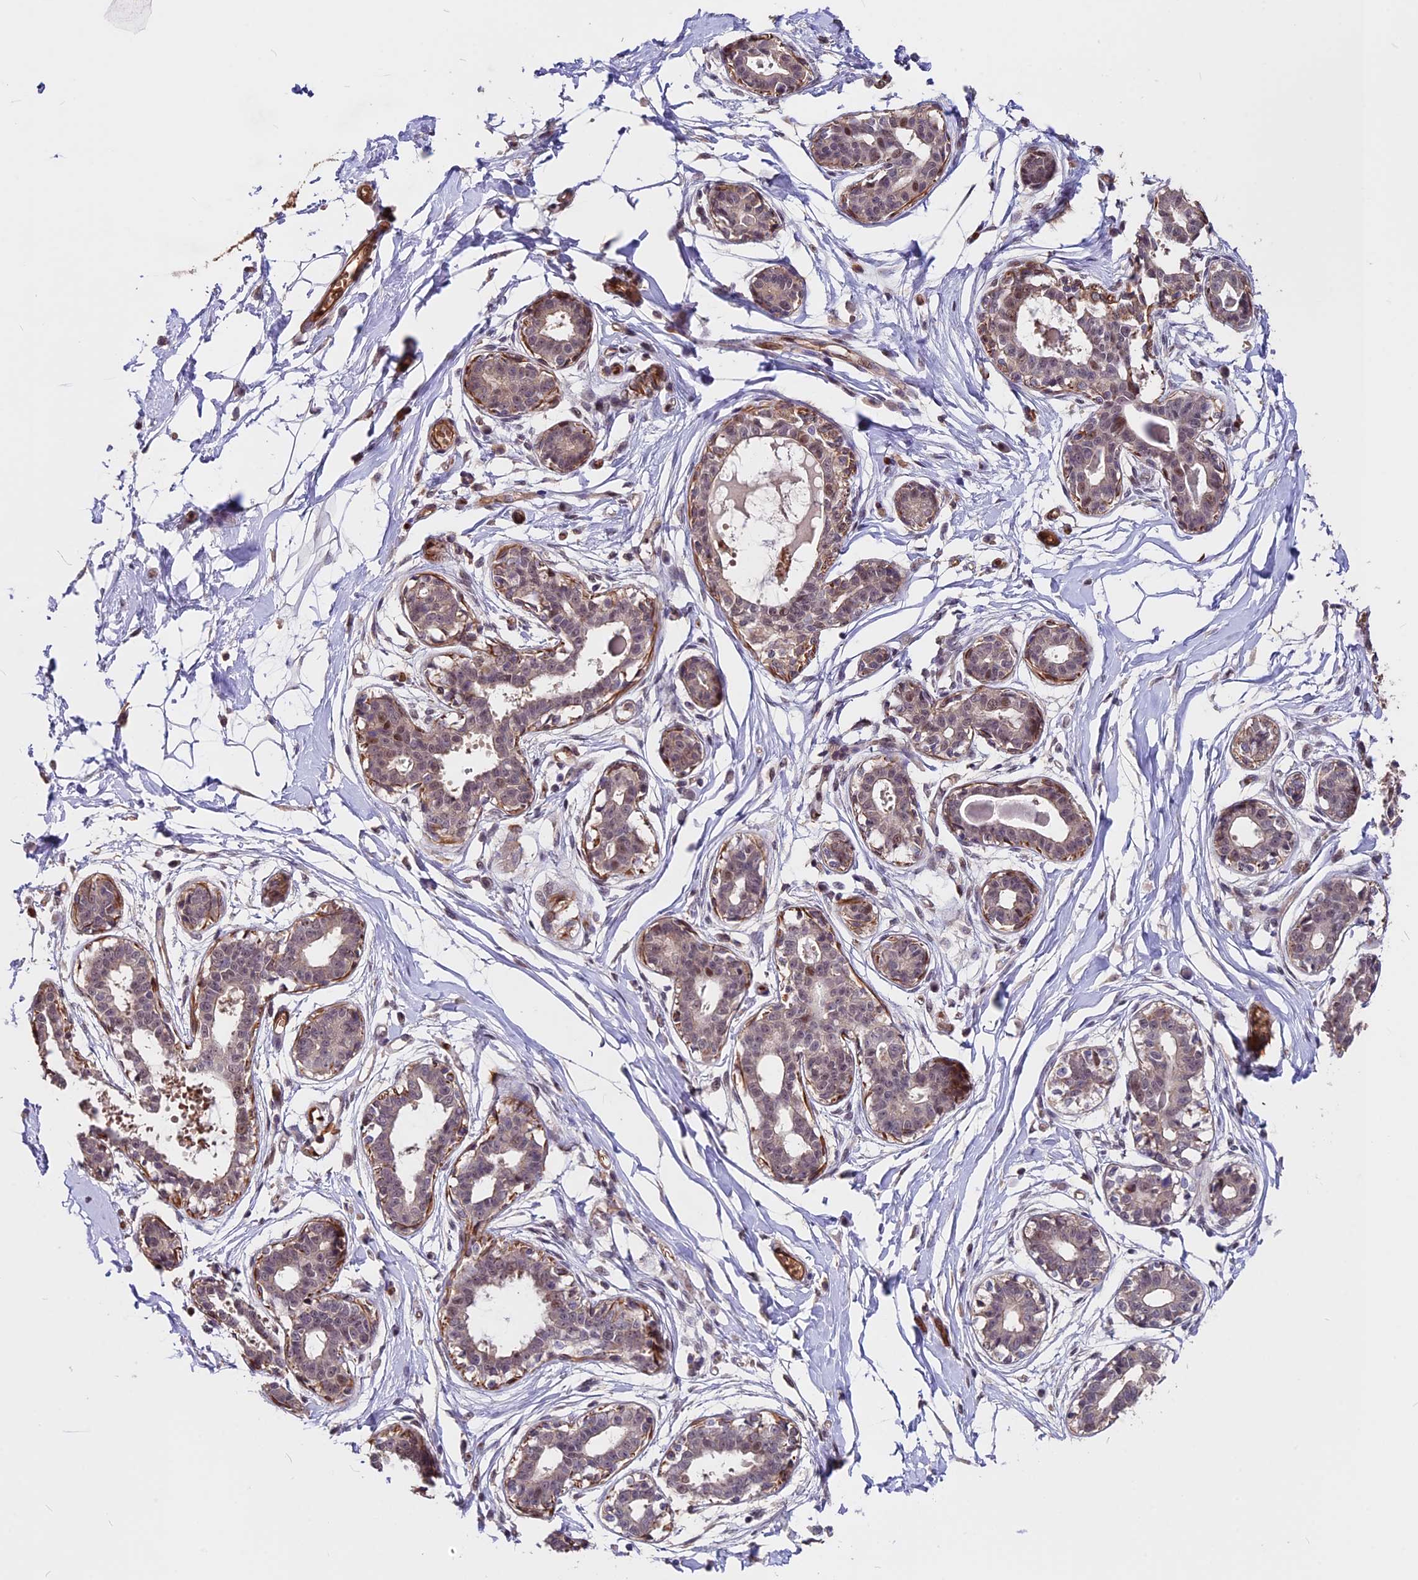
{"staining": {"intensity": "negative", "quantity": "none", "location": "none"}, "tissue": "breast", "cell_type": "Adipocytes", "image_type": "normal", "snomed": [{"axis": "morphology", "description": "Normal tissue, NOS"}, {"axis": "topography", "description": "Breast"}], "caption": "DAB immunohistochemical staining of benign breast exhibits no significant expression in adipocytes.", "gene": "ZC3H10", "patient": {"sex": "female", "age": 45}}